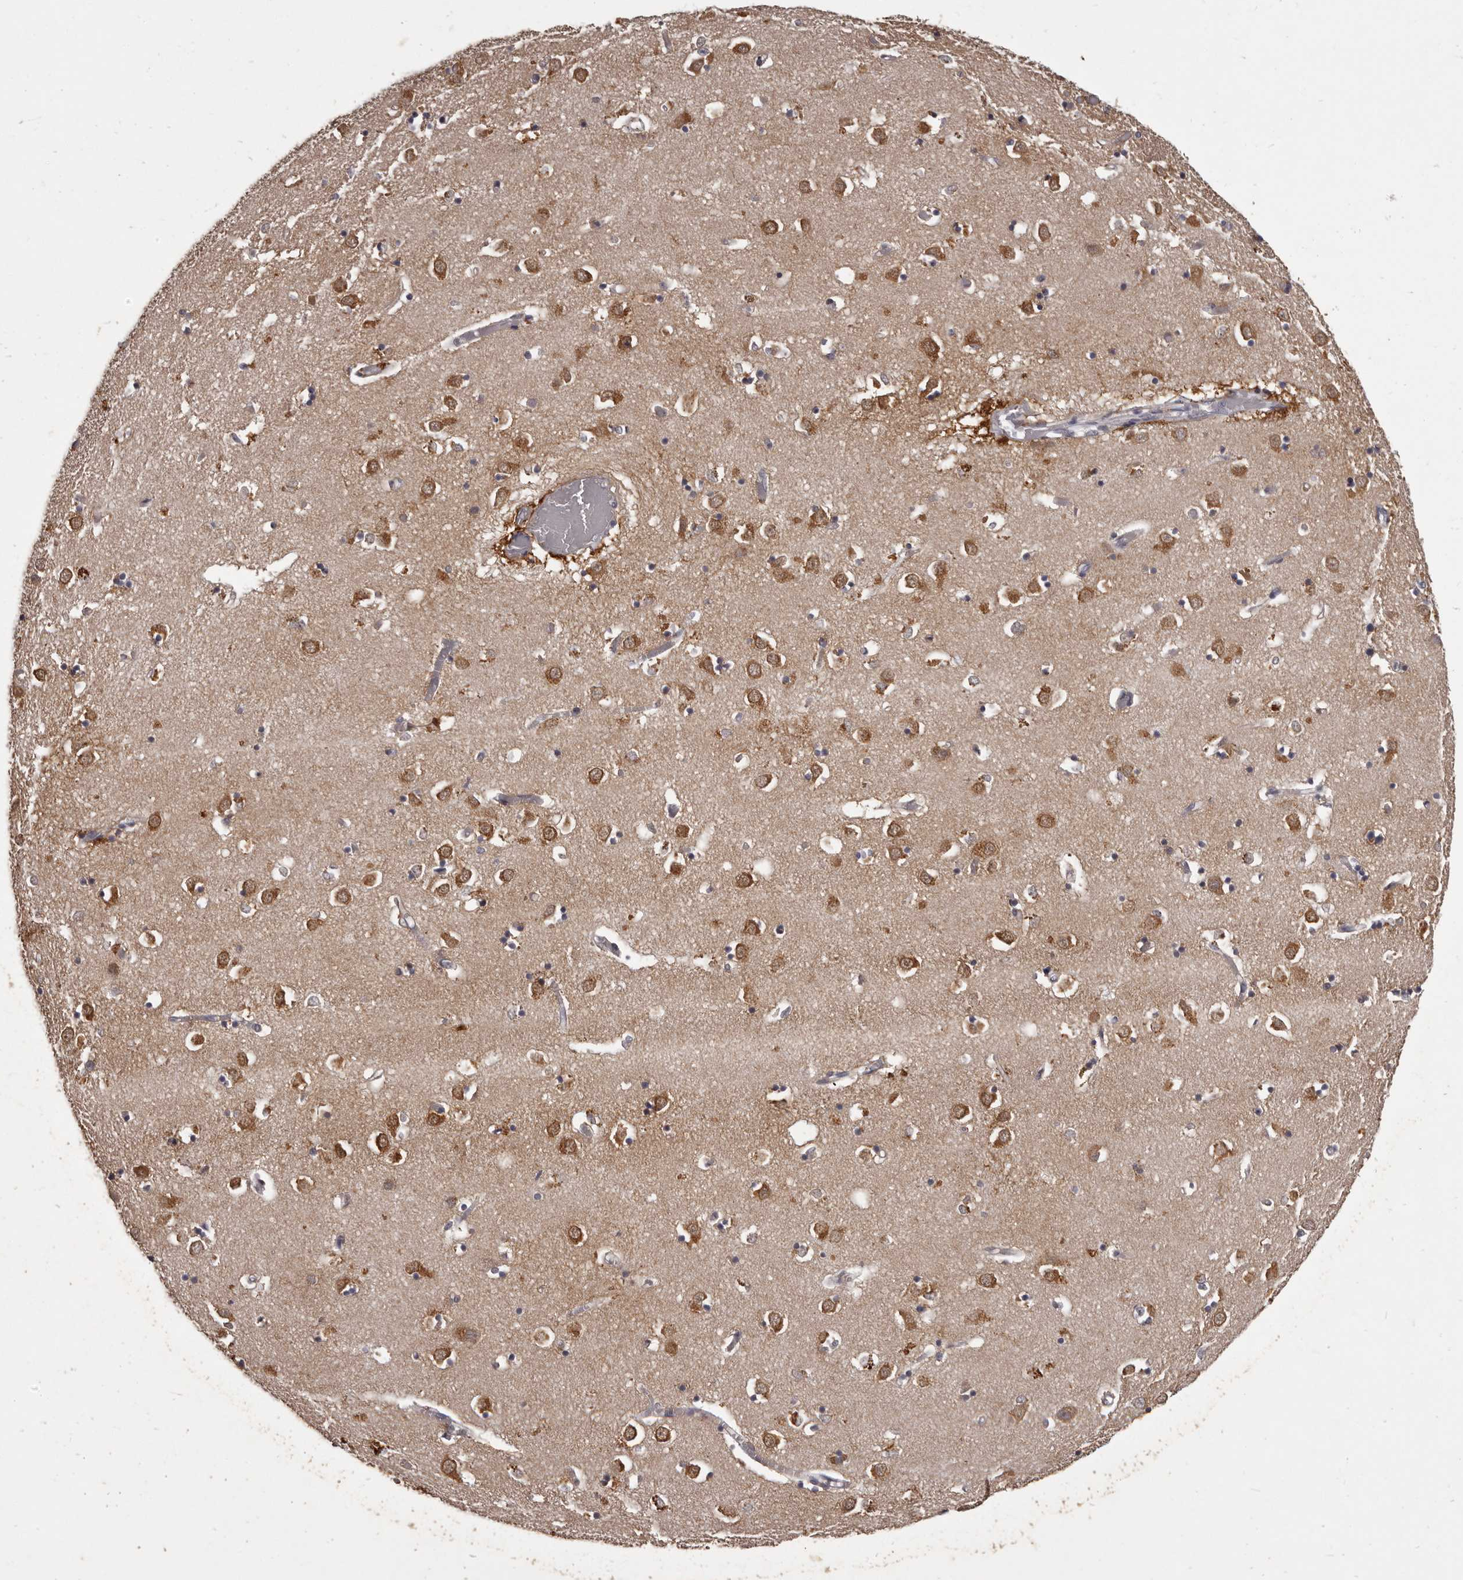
{"staining": {"intensity": "weak", "quantity": "<25%", "location": "cytoplasmic/membranous"}, "tissue": "caudate", "cell_type": "Glial cells", "image_type": "normal", "snomed": [{"axis": "morphology", "description": "Normal tissue, NOS"}, {"axis": "topography", "description": "Lateral ventricle wall"}], "caption": "An immunohistochemistry image of normal caudate is shown. There is no staining in glial cells of caudate. (Stains: DAB (3,3'-diaminobenzidine) immunohistochemistry (IHC) with hematoxylin counter stain, Microscopy: brightfield microscopy at high magnification).", "gene": "GPR78", "patient": {"sex": "male", "age": 70}}